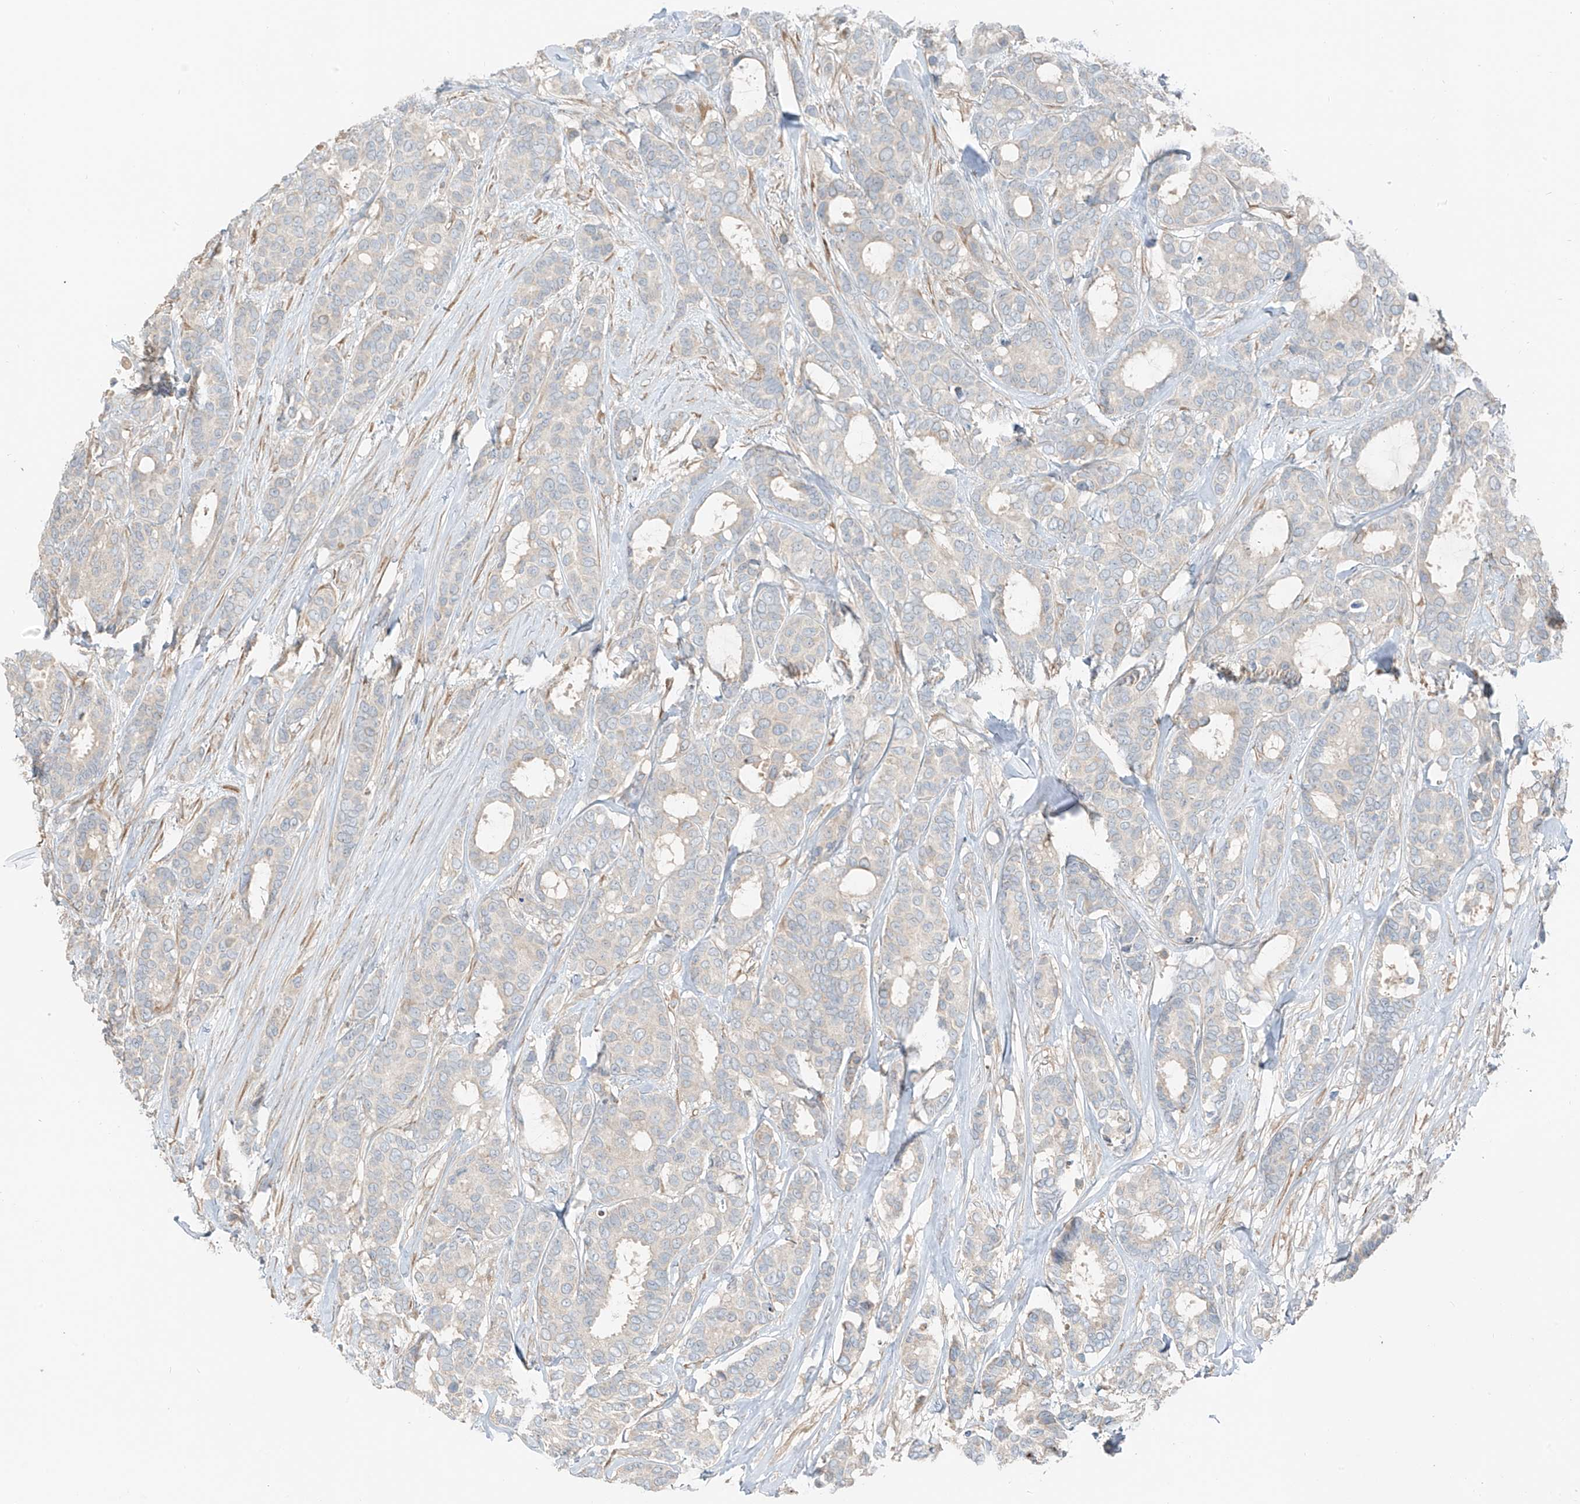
{"staining": {"intensity": "negative", "quantity": "none", "location": "none"}, "tissue": "breast cancer", "cell_type": "Tumor cells", "image_type": "cancer", "snomed": [{"axis": "morphology", "description": "Duct carcinoma"}, {"axis": "topography", "description": "Breast"}], "caption": "Tumor cells show no significant staining in breast infiltrating ductal carcinoma.", "gene": "FSTL1", "patient": {"sex": "female", "age": 87}}